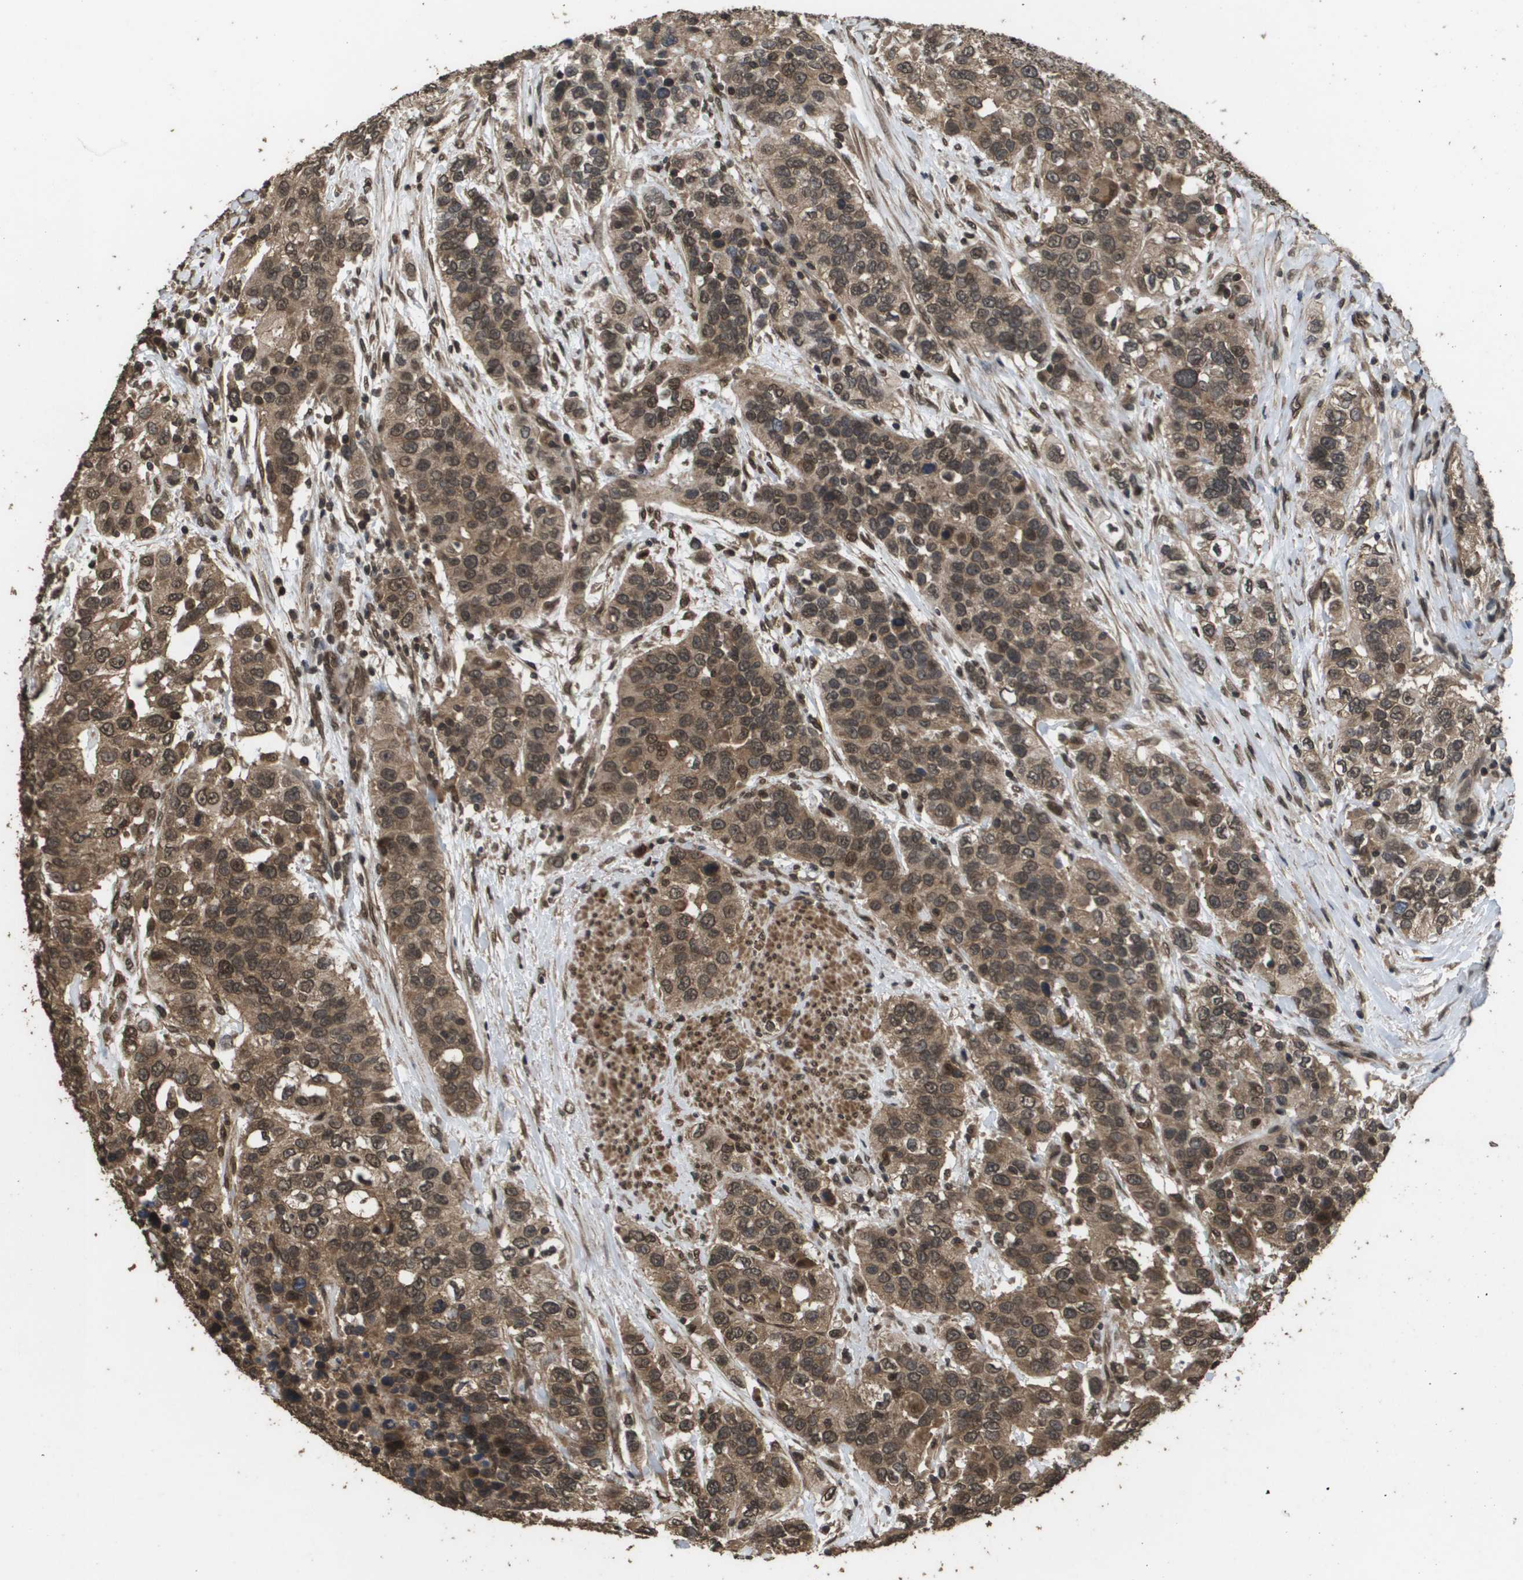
{"staining": {"intensity": "moderate", "quantity": ">75%", "location": "cytoplasmic/membranous,nuclear"}, "tissue": "urothelial cancer", "cell_type": "Tumor cells", "image_type": "cancer", "snomed": [{"axis": "morphology", "description": "Urothelial carcinoma, High grade"}, {"axis": "topography", "description": "Urinary bladder"}], "caption": "Immunohistochemical staining of human urothelial carcinoma (high-grade) demonstrates moderate cytoplasmic/membranous and nuclear protein expression in approximately >75% of tumor cells.", "gene": "AXIN2", "patient": {"sex": "female", "age": 80}}